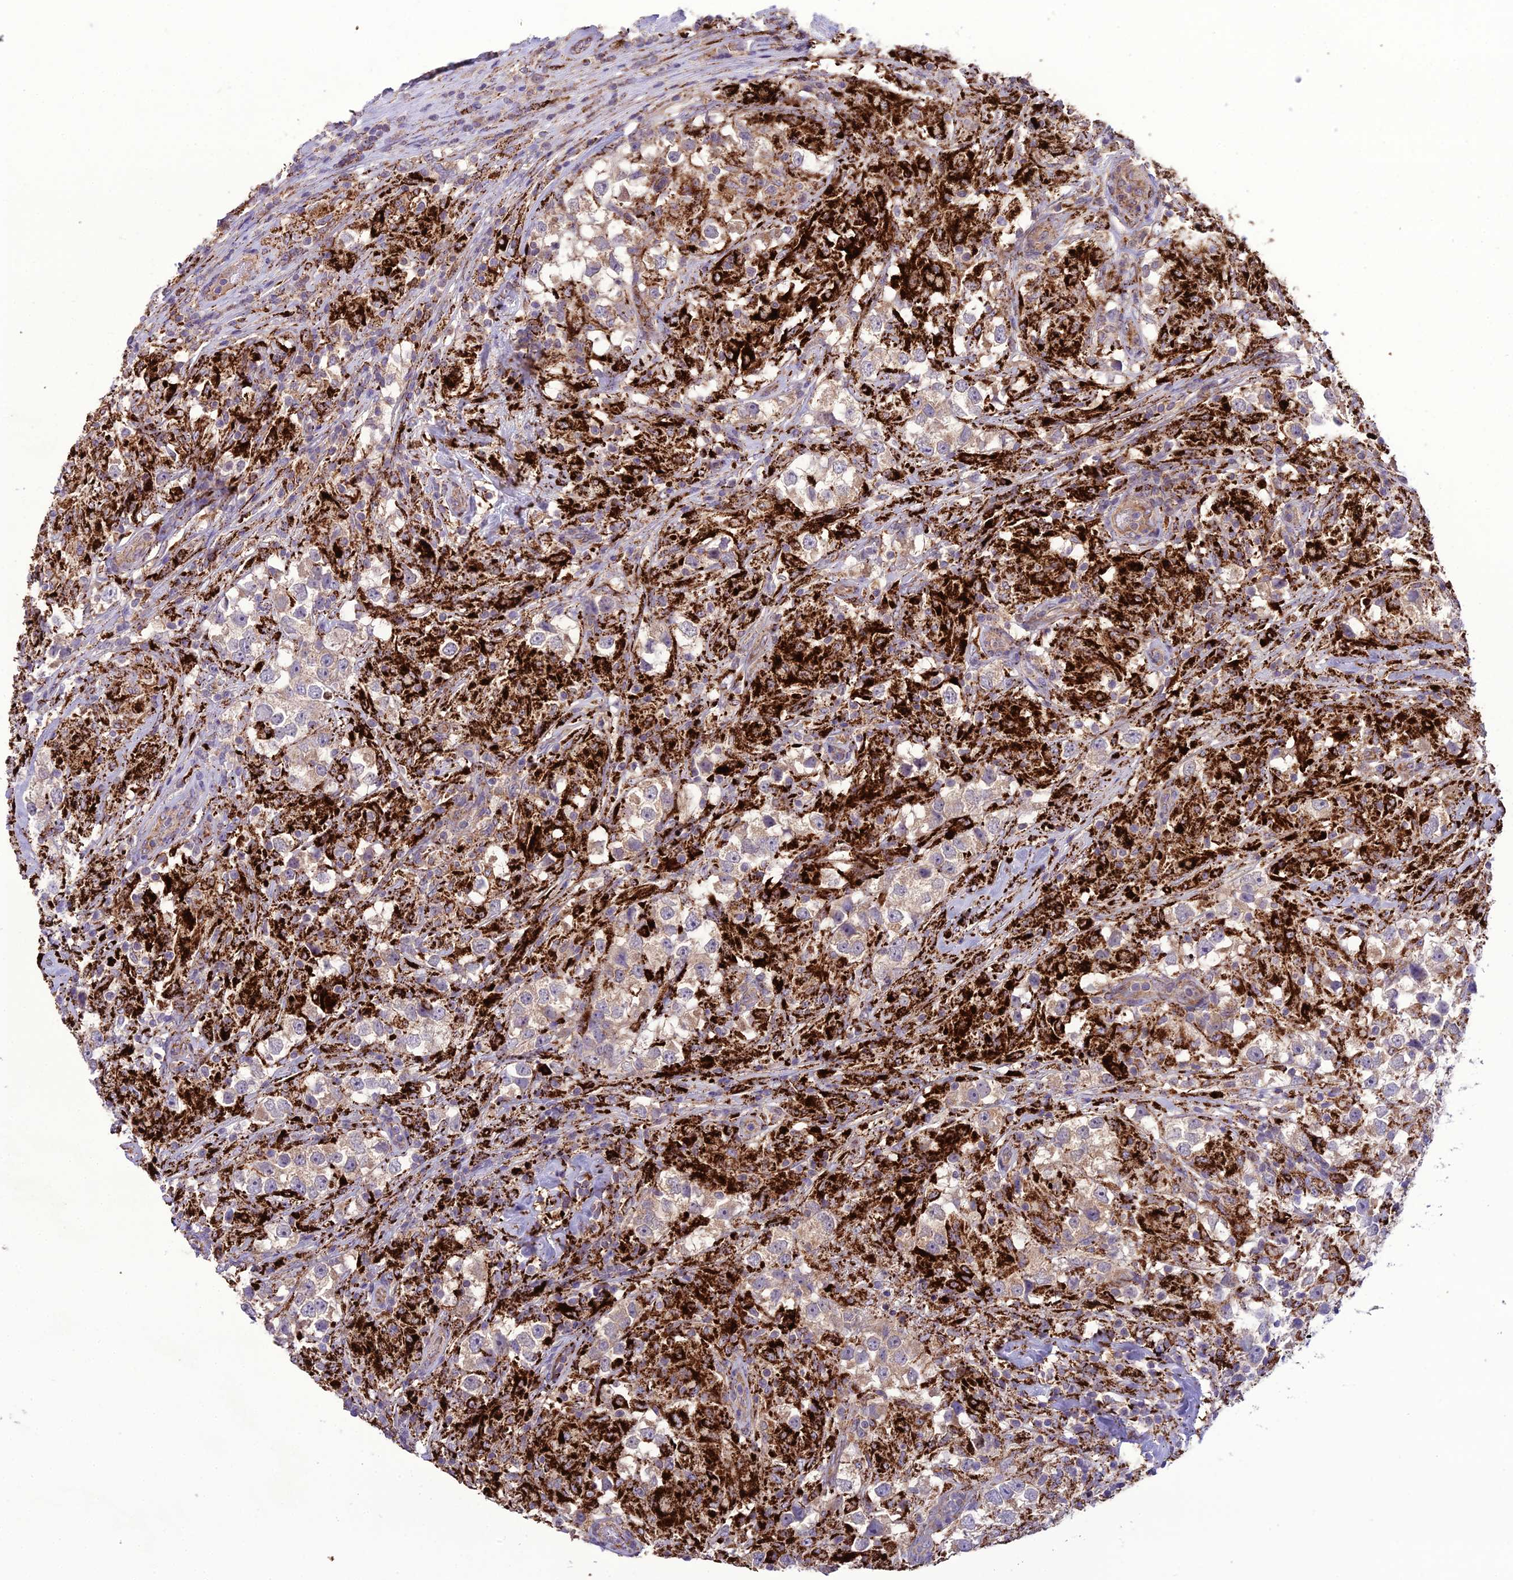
{"staining": {"intensity": "weak", "quantity": "25%-75%", "location": "cytoplasmic/membranous"}, "tissue": "testis cancer", "cell_type": "Tumor cells", "image_type": "cancer", "snomed": [{"axis": "morphology", "description": "Seminoma, NOS"}, {"axis": "topography", "description": "Testis"}], "caption": "Brown immunohistochemical staining in human seminoma (testis) displays weak cytoplasmic/membranous positivity in about 25%-75% of tumor cells.", "gene": "TBC1D24", "patient": {"sex": "male", "age": 46}}